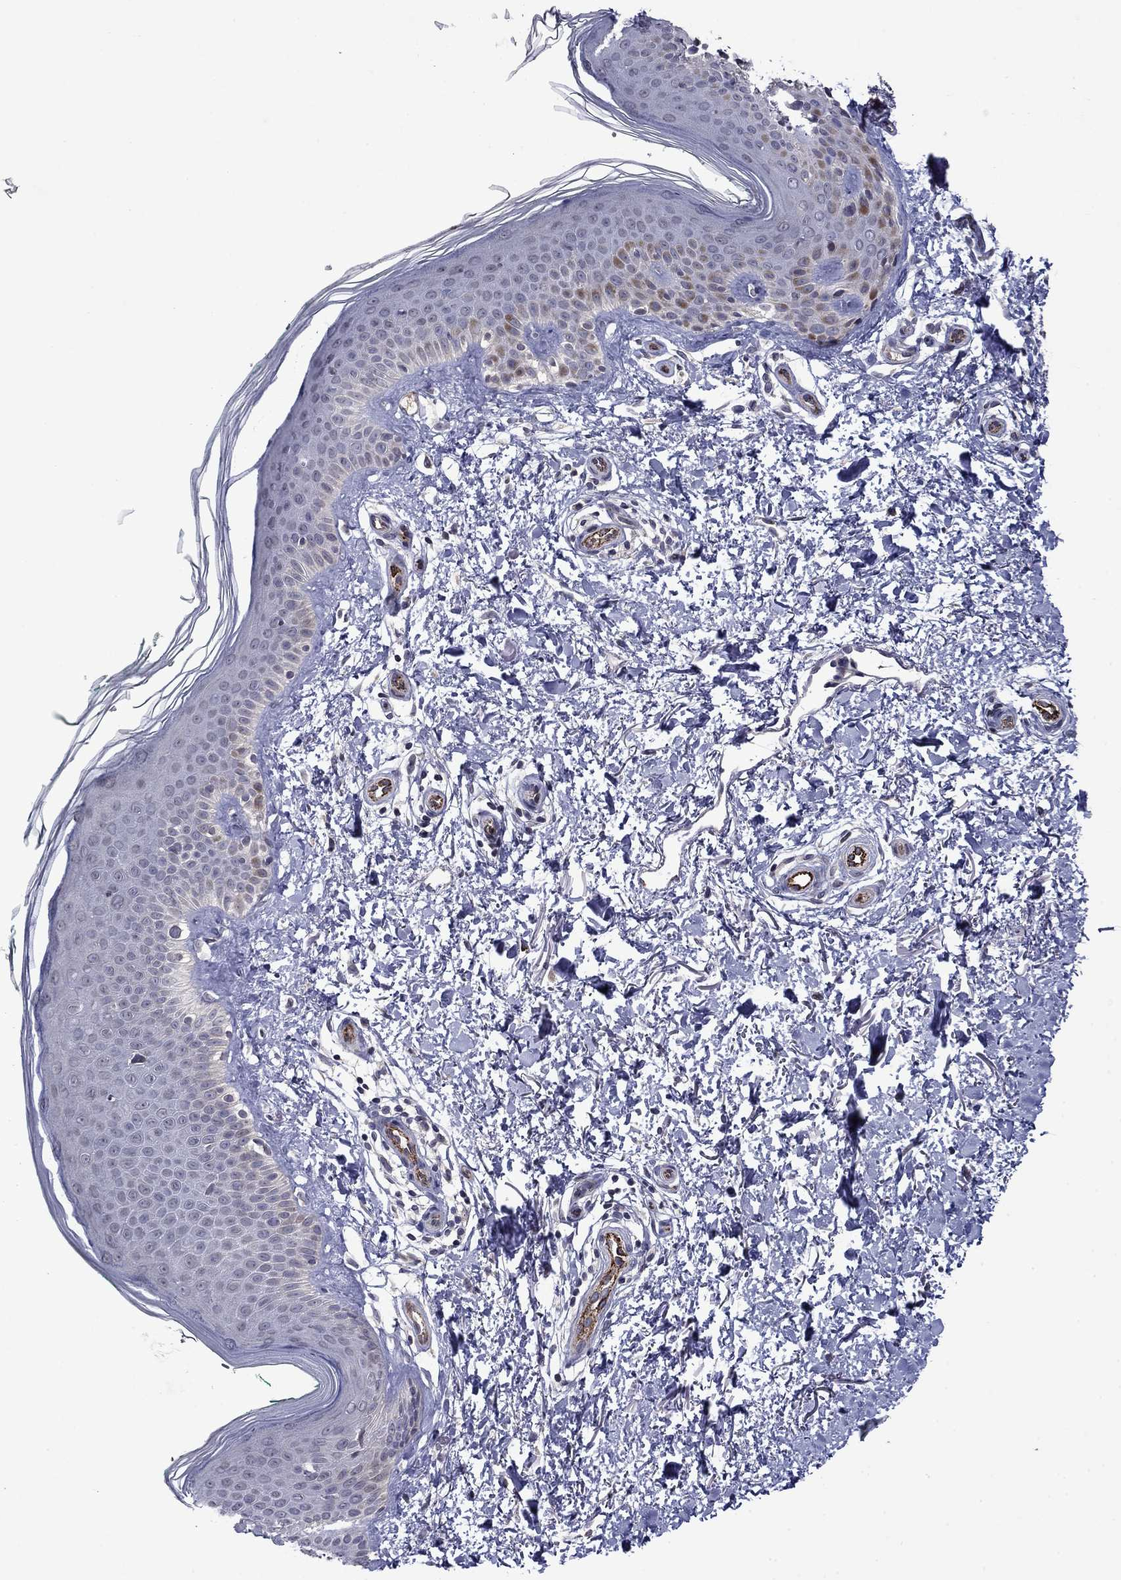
{"staining": {"intensity": "negative", "quantity": "none", "location": "none"}, "tissue": "skin", "cell_type": "Fibroblasts", "image_type": "normal", "snomed": [{"axis": "morphology", "description": "Normal tissue, NOS"}, {"axis": "morphology", "description": "Inflammation, NOS"}, {"axis": "morphology", "description": "Fibrosis, NOS"}, {"axis": "topography", "description": "Skin"}], "caption": "Fibroblasts show no significant protein staining in benign skin. The staining was performed using DAB to visualize the protein expression in brown, while the nuclei were stained in blue with hematoxylin (Magnification: 20x).", "gene": "SLITRK1", "patient": {"sex": "male", "age": 71}}